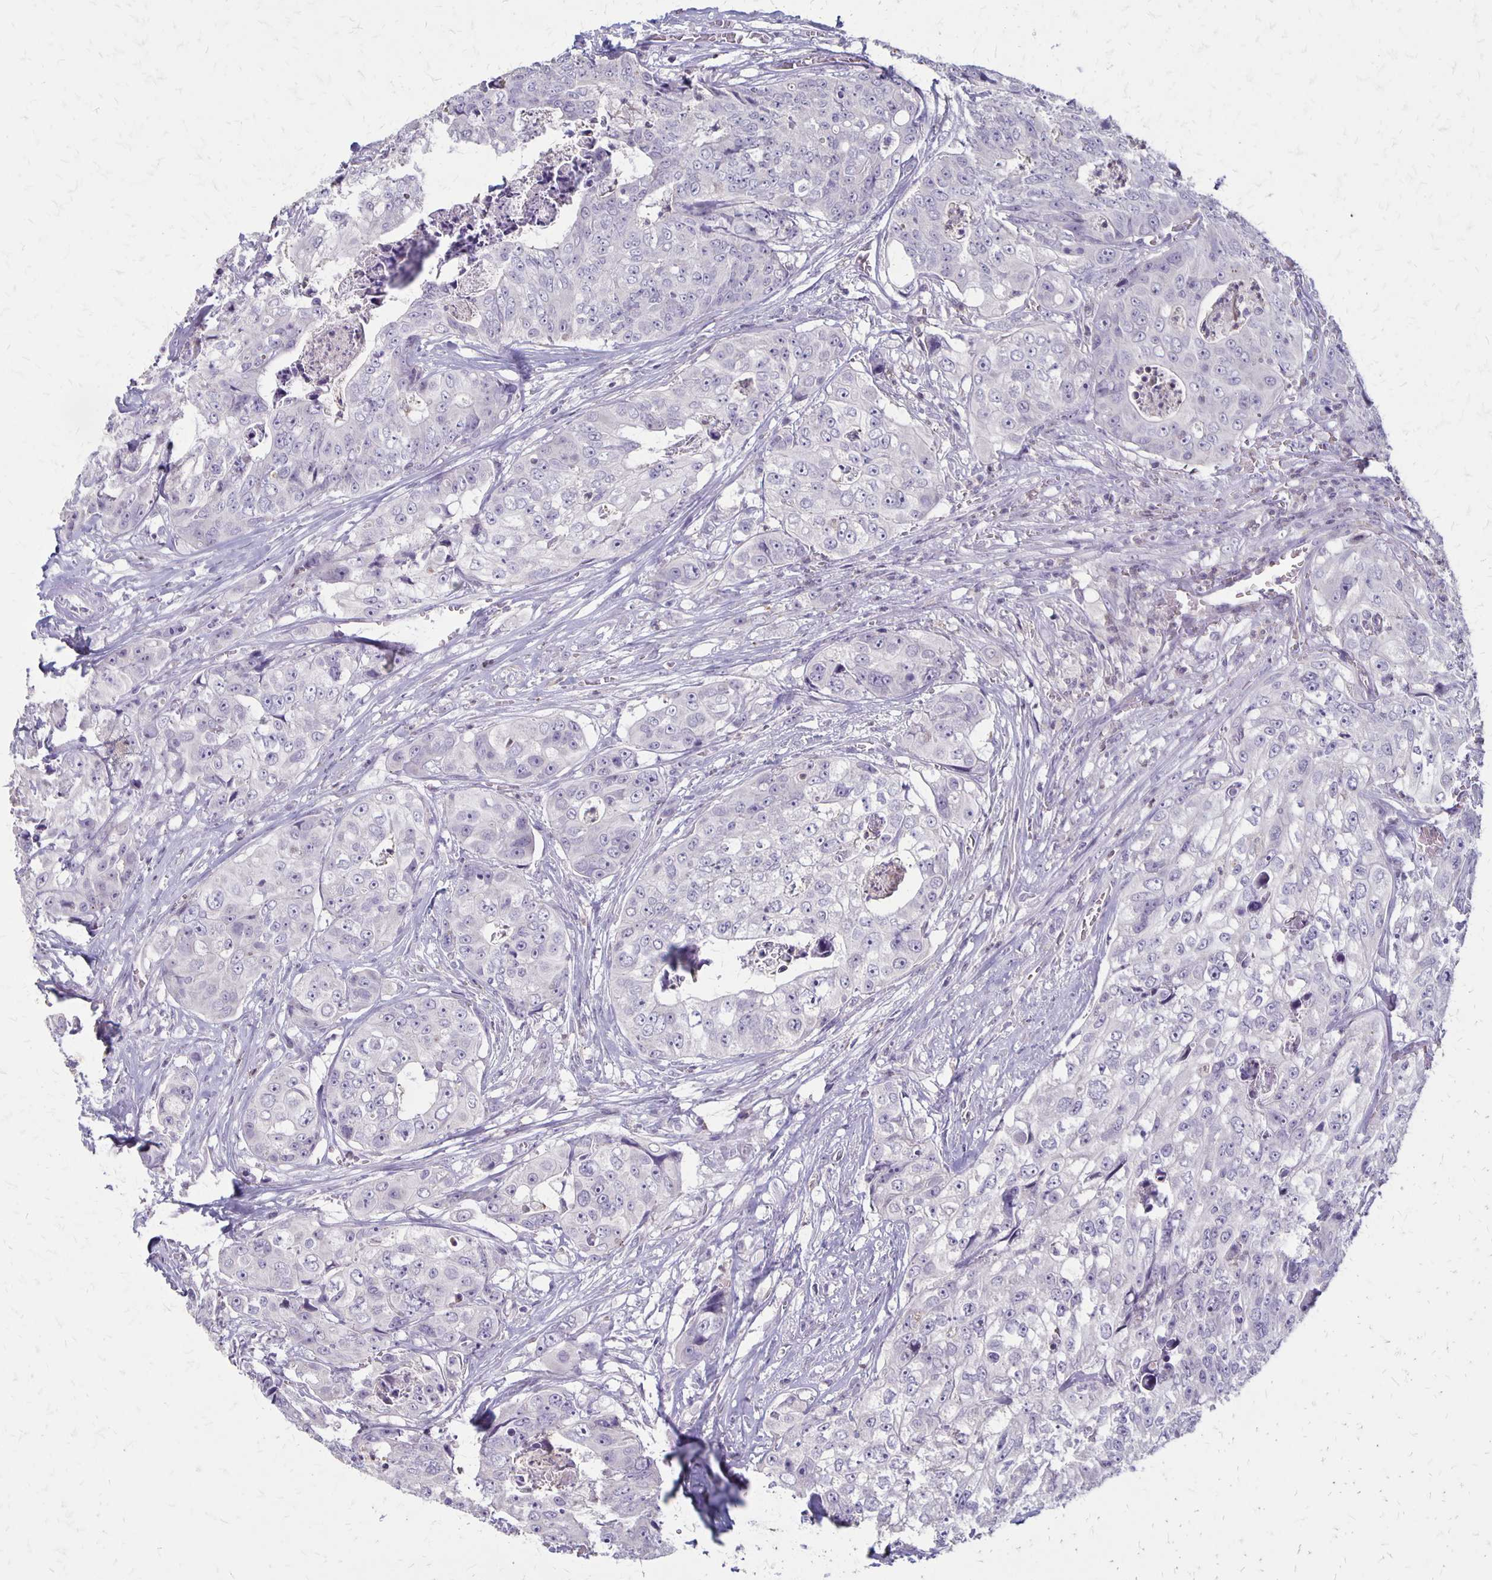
{"staining": {"intensity": "negative", "quantity": "none", "location": "none"}, "tissue": "colorectal cancer", "cell_type": "Tumor cells", "image_type": "cancer", "snomed": [{"axis": "morphology", "description": "Adenocarcinoma, NOS"}, {"axis": "topography", "description": "Rectum"}], "caption": "Adenocarcinoma (colorectal) stained for a protein using immunohistochemistry (IHC) exhibits no staining tumor cells.", "gene": "SEPTIN5", "patient": {"sex": "female", "age": 62}}